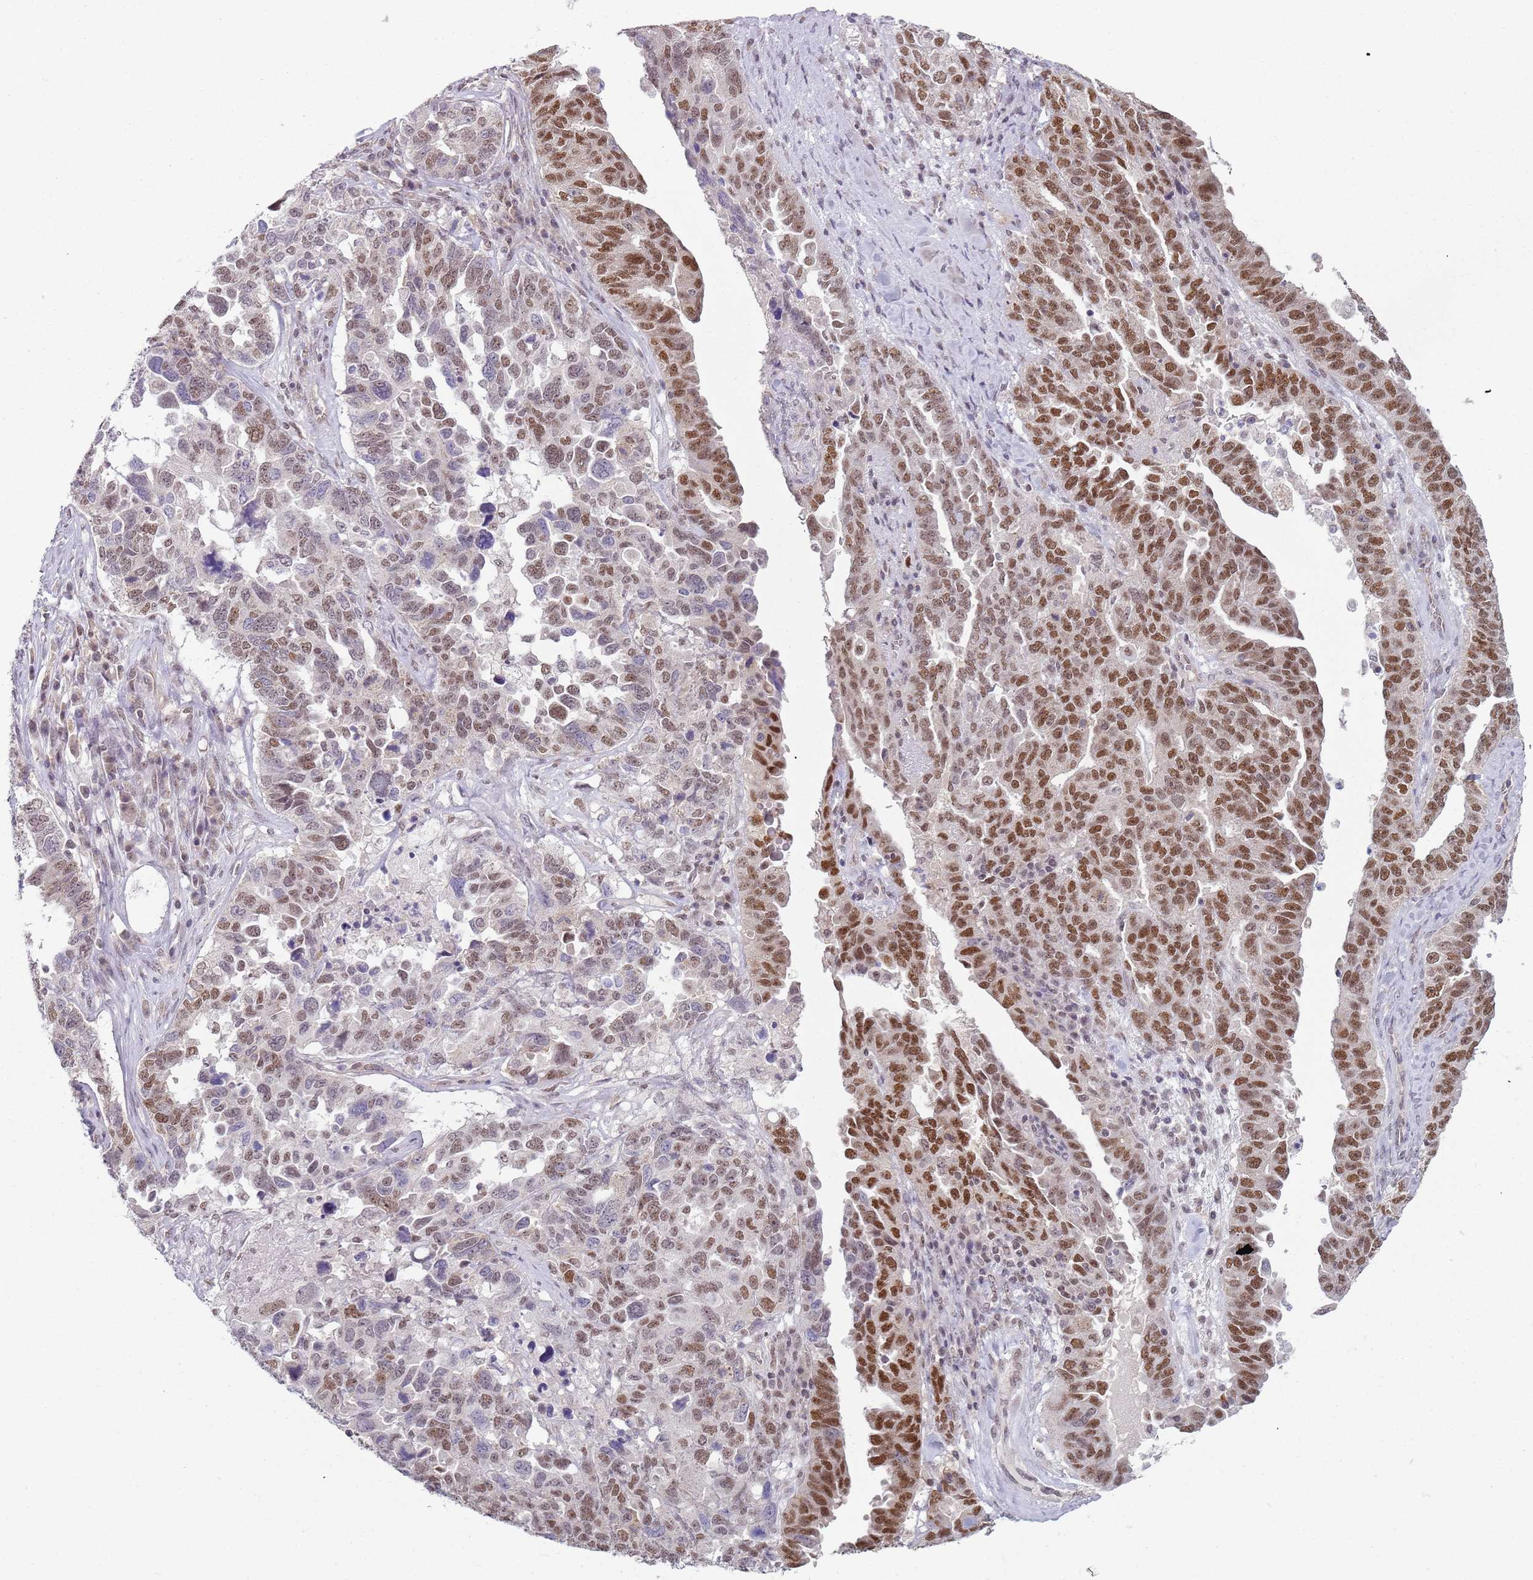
{"staining": {"intensity": "strong", "quantity": "<25%", "location": "nuclear"}, "tissue": "ovarian cancer", "cell_type": "Tumor cells", "image_type": "cancer", "snomed": [{"axis": "morphology", "description": "Carcinoma, endometroid"}, {"axis": "topography", "description": "Ovary"}], "caption": "IHC image of ovarian endometroid carcinoma stained for a protein (brown), which exhibits medium levels of strong nuclear expression in approximately <25% of tumor cells.", "gene": "SMARCAL1", "patient": {"sex": "female", "age": 62}}